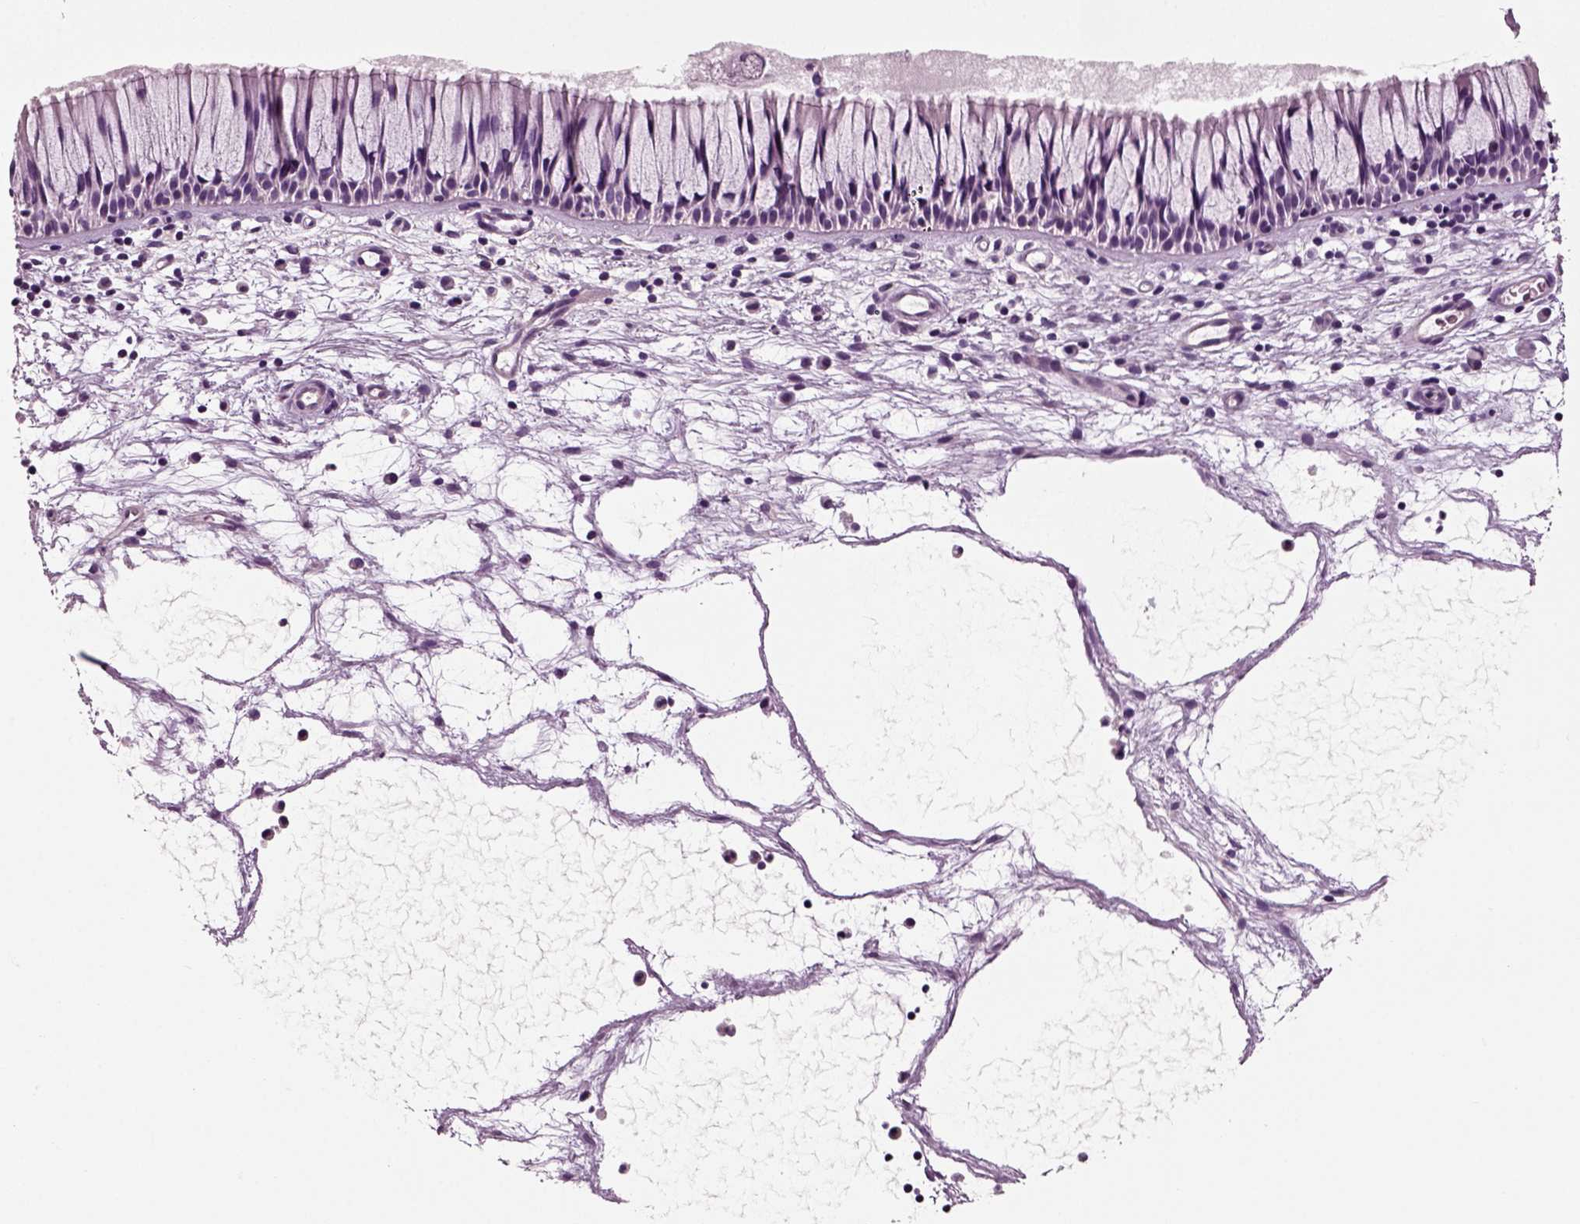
{"staining": {"intensity": "negative", "quantity": "none", "location": "none"}, "tissue": "nasopharynx", "cell_type": "Respiratory epithelial cells", "image_type": "normal", "snomed": [{"axis": "morphology", "description": "Normal tissue, NOS"}, {"axis": "topography", "description": "Nasopharynx"}], "caption": "This photomicrograph is of benign nasopharynx stained with immunohistochemistry to label a protein in brown with the nuclei are counter-stained blue. There is no expression in respiratory epithelial cells.", "gene": "DEFB118", "patient": {"sex": "male", "age": 51}}